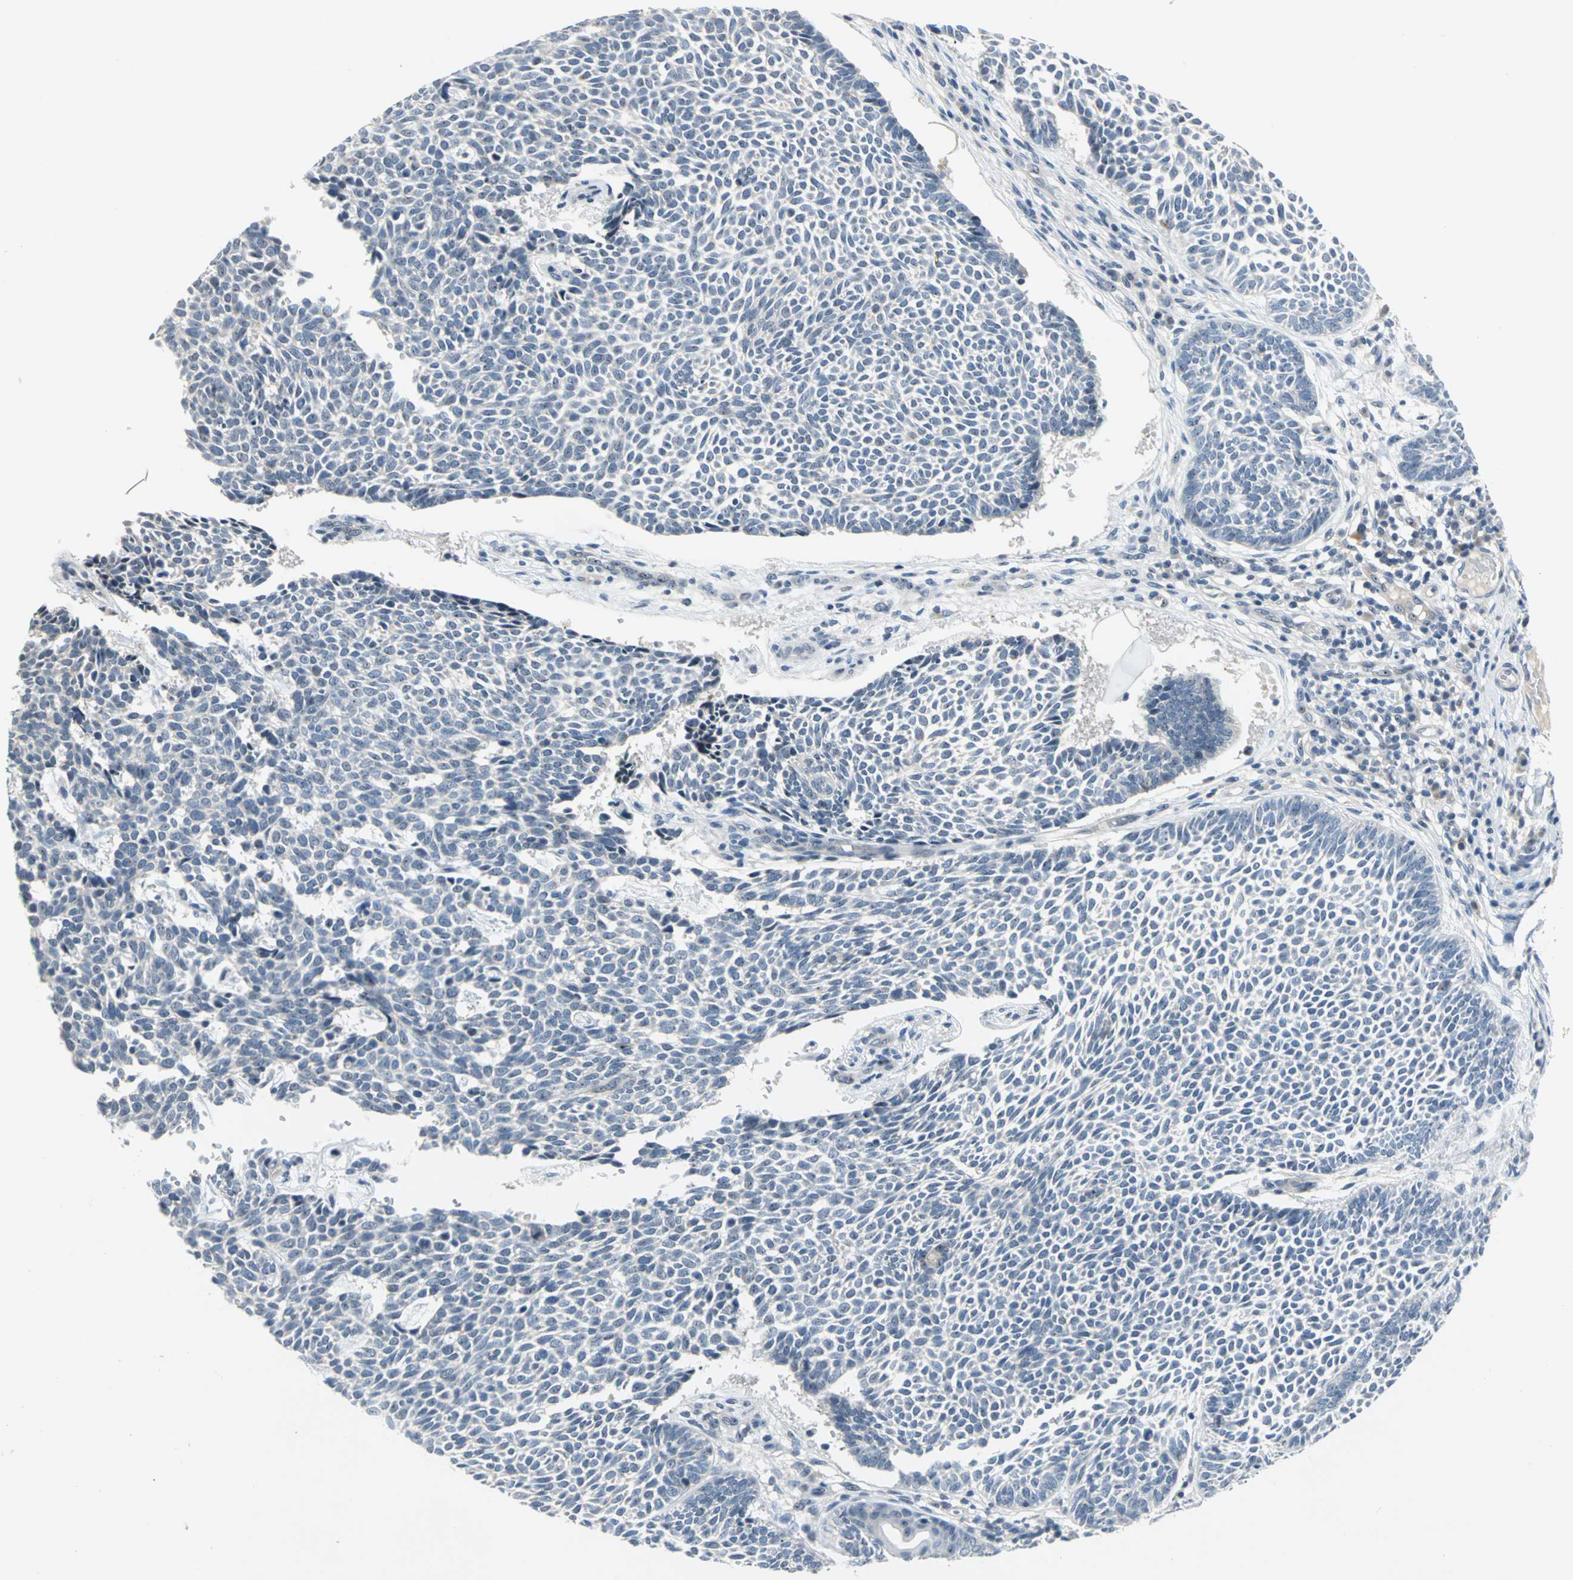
{"staining": {"intensity": "weak", "quantity": ">75%", "location": "nuclear"}, "tissue": "skin cancer", "cell_type": "Tumor cells", "image_type": "cancer", "snomed": [{"axis": "morphology", "description": "Normal tissue, NOS"}, {"axis": "morphology", "description": "Basal cell carcinoma"}, {"axis": "topography", "description": "Skin"}], "caption": "Protein expression analysis of human skin cancer reveals weak nuclear staining in about >75% of tumor cells. (Brightfield microscopy of DAB IHC at high magnification).", "gene": "MYBBP1A", "patient": {"sex": "male", "age": 87}}